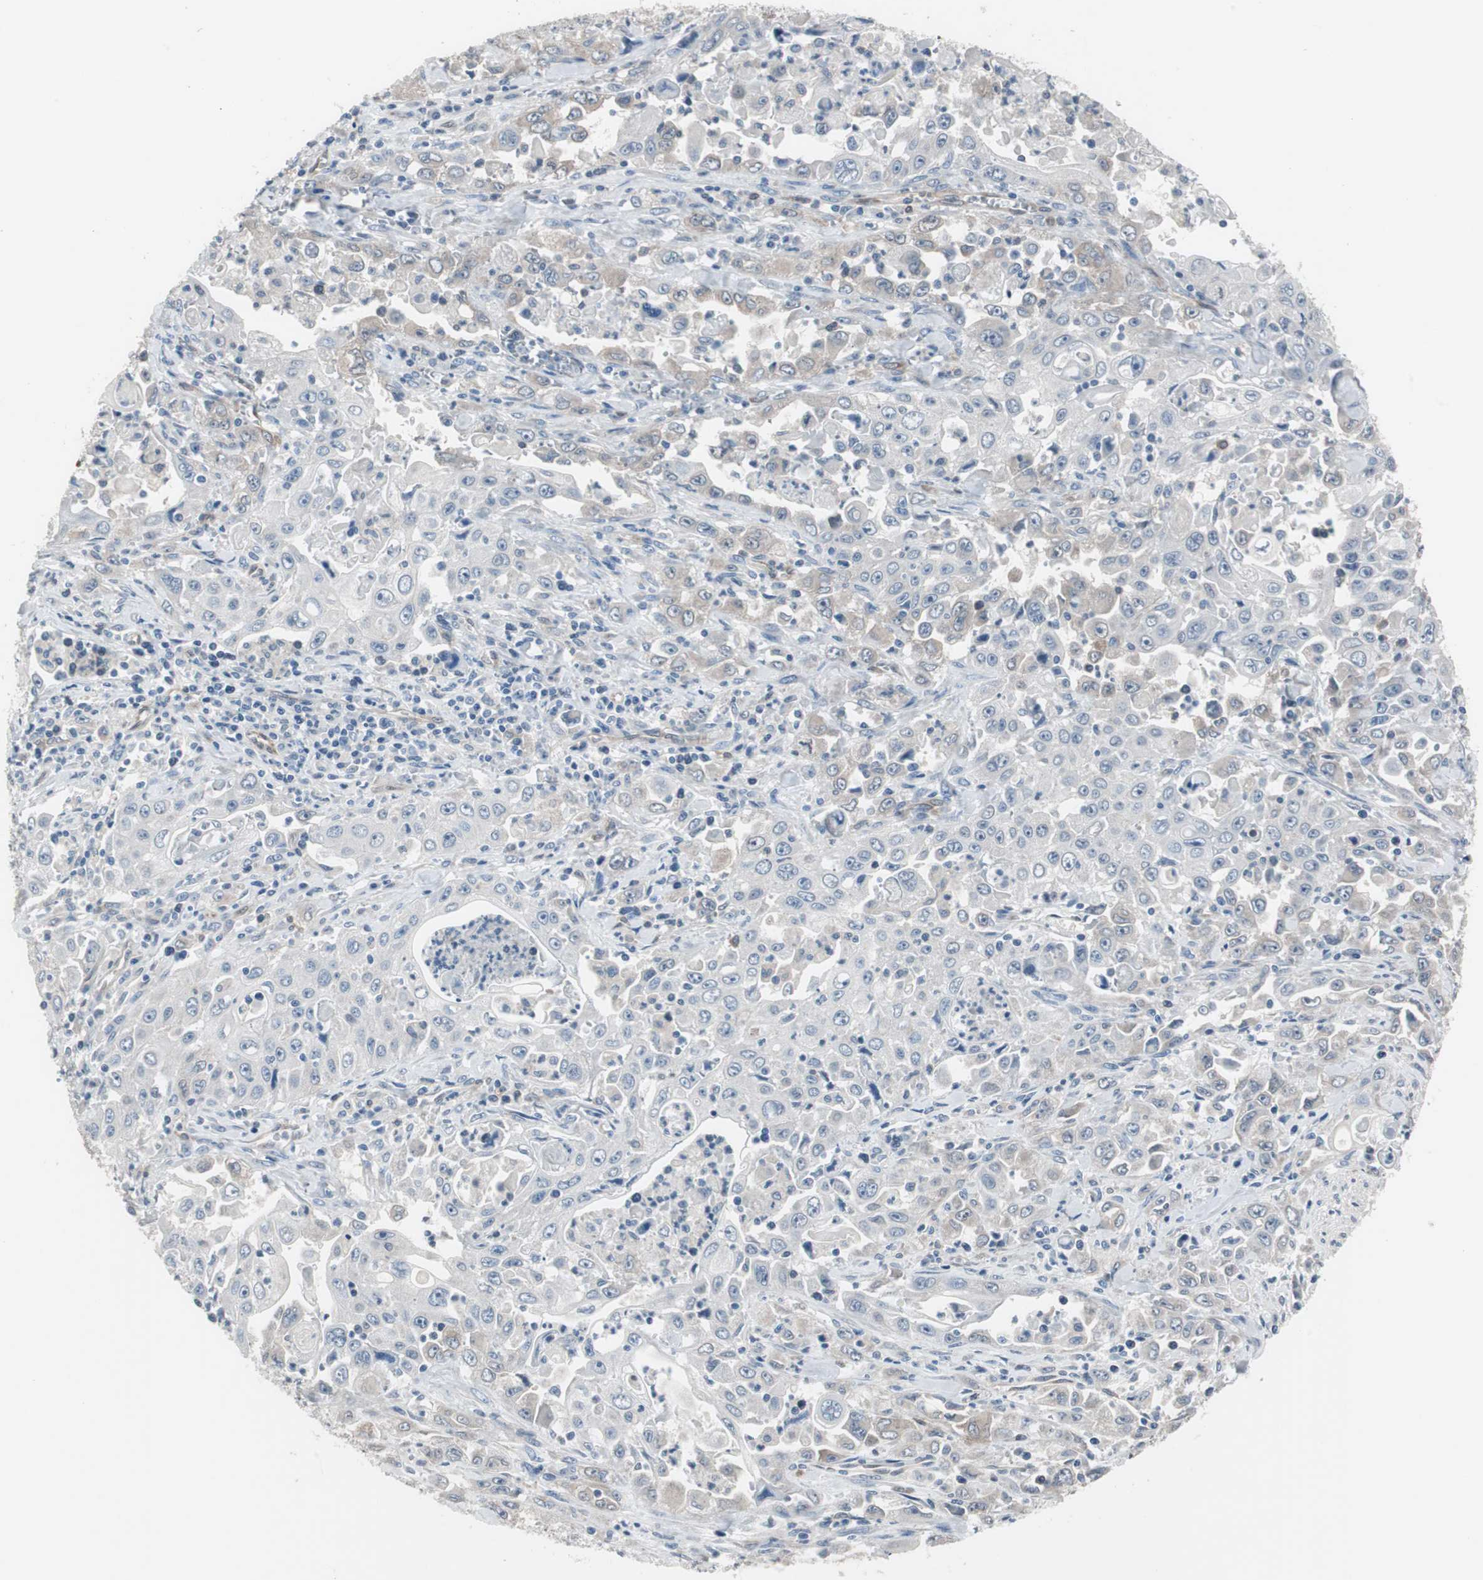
{"staining": {"intensity": "weak", "quantity": "25%-75%", "location": "cytoplasmic/membranous"}, "tissue": "pancreatic cancer", "cell_type": "Tumor cells", "image_type": "cancer", "snomed": [{"axis": "morphology", "description": "Adenocarcinoma, NOS"}, {"axis": "topography", "description": "Pancreas"}], "caption": "Pancreatic cancer (adenocarcinoma) stained for a protein (brown) demonstrates weak cytoplasmic/membranous positive expression in about 25%-75% of tumor cells.", "gene": "SWAP70", "patient": {"sex": "male", "age": 70}}